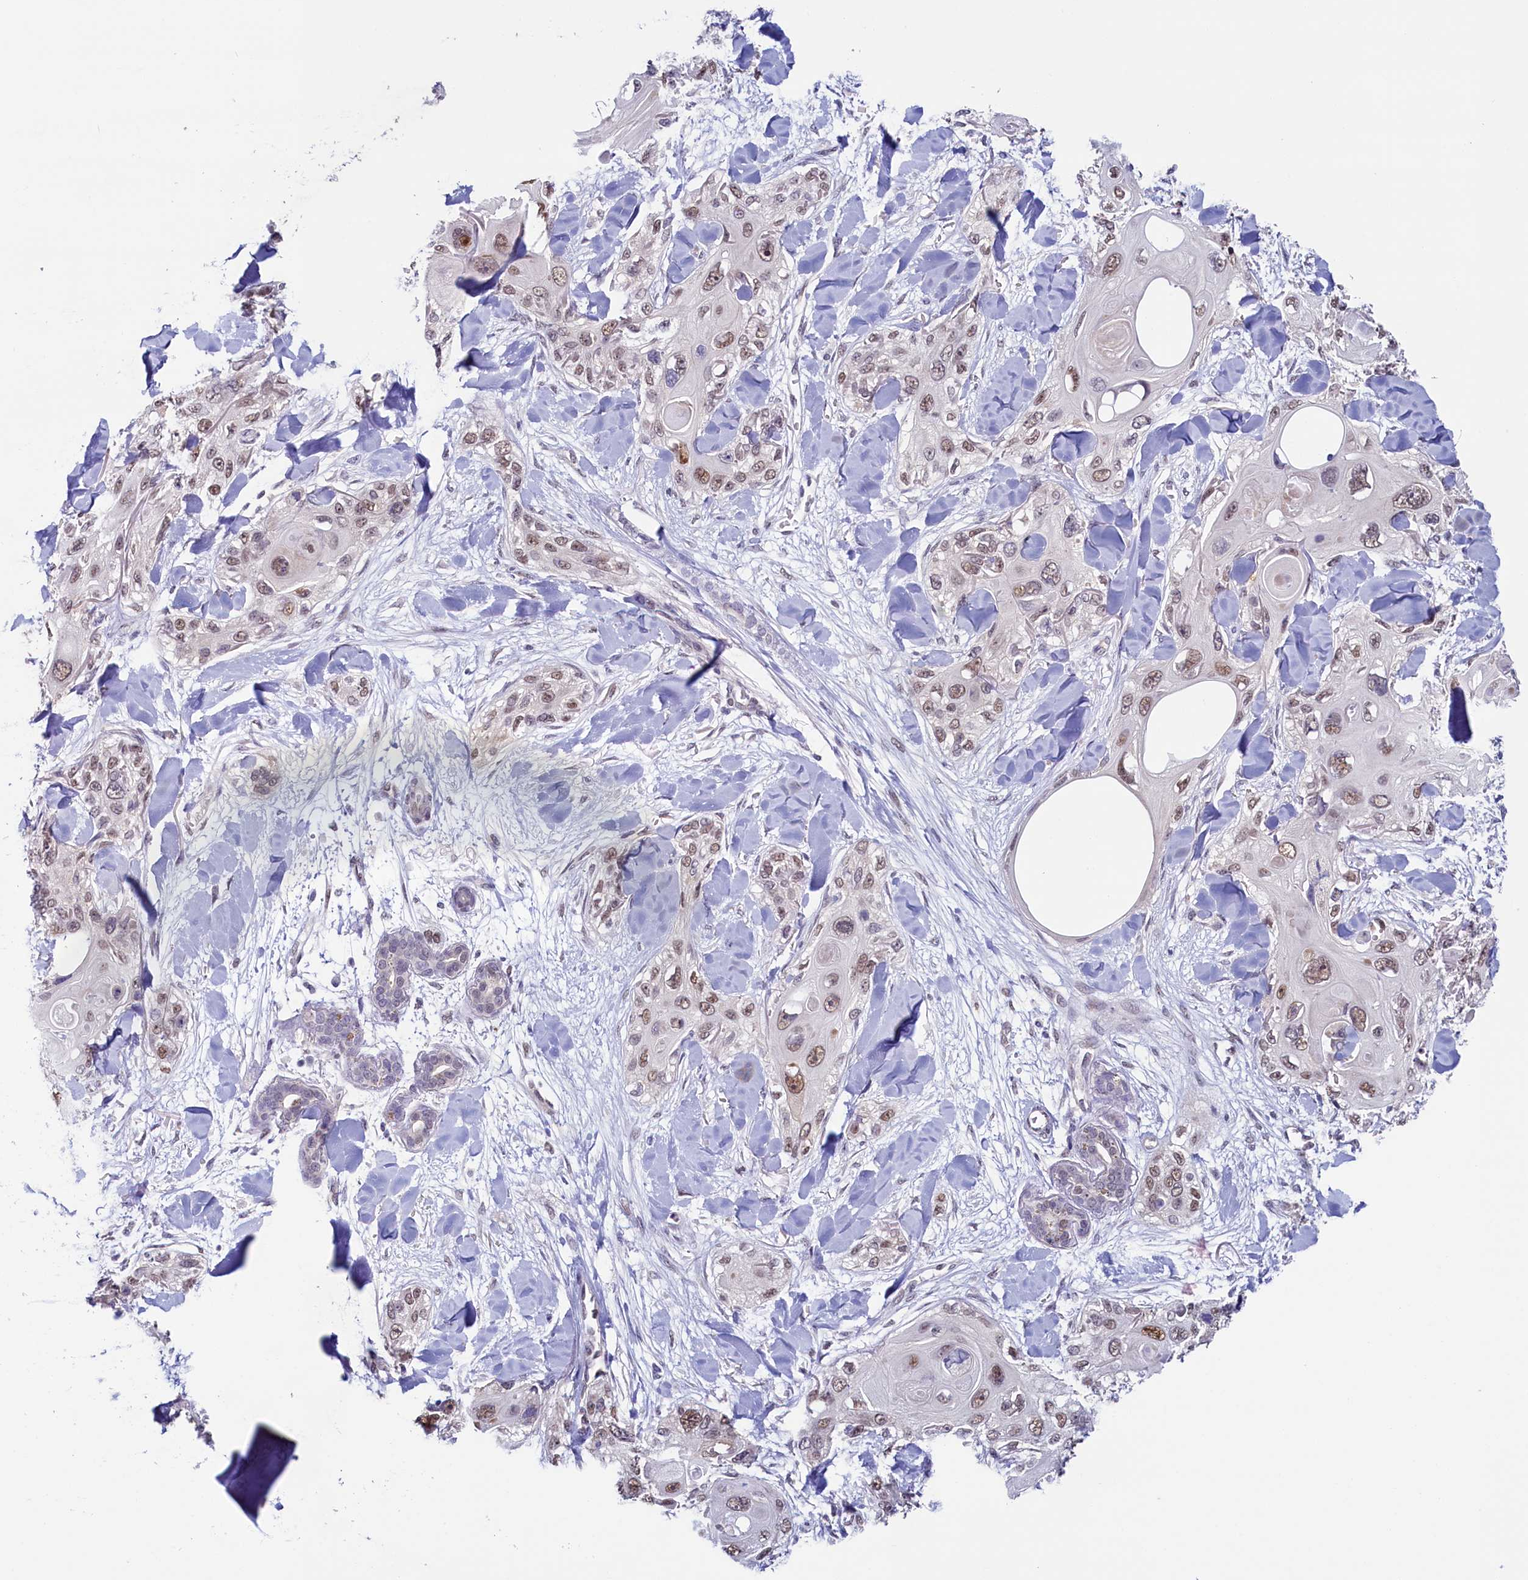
{"staining": {"intensity": "moderate", "quantity": ">75%", "location": "nuclear"}, "tissue": "skin cancer", "cell_type": "Tumor cells", "image_type": "cancer", "snomed": [{"axis": "morphology", "description": "Normal tissue, NOS"}, {"axis": "morphology", "description": "Squamous cell carcinoma, NOS"}, {"axis": "topography", "description": "Skin"}], "caption": "A micrograph of human squamous cell carcinoma (skin) stained for a protein shows moderate nuclear brown staining in tumor cells.", "gene": "FLYWCH2", "patient": {"sex": "male", "age": 72}}